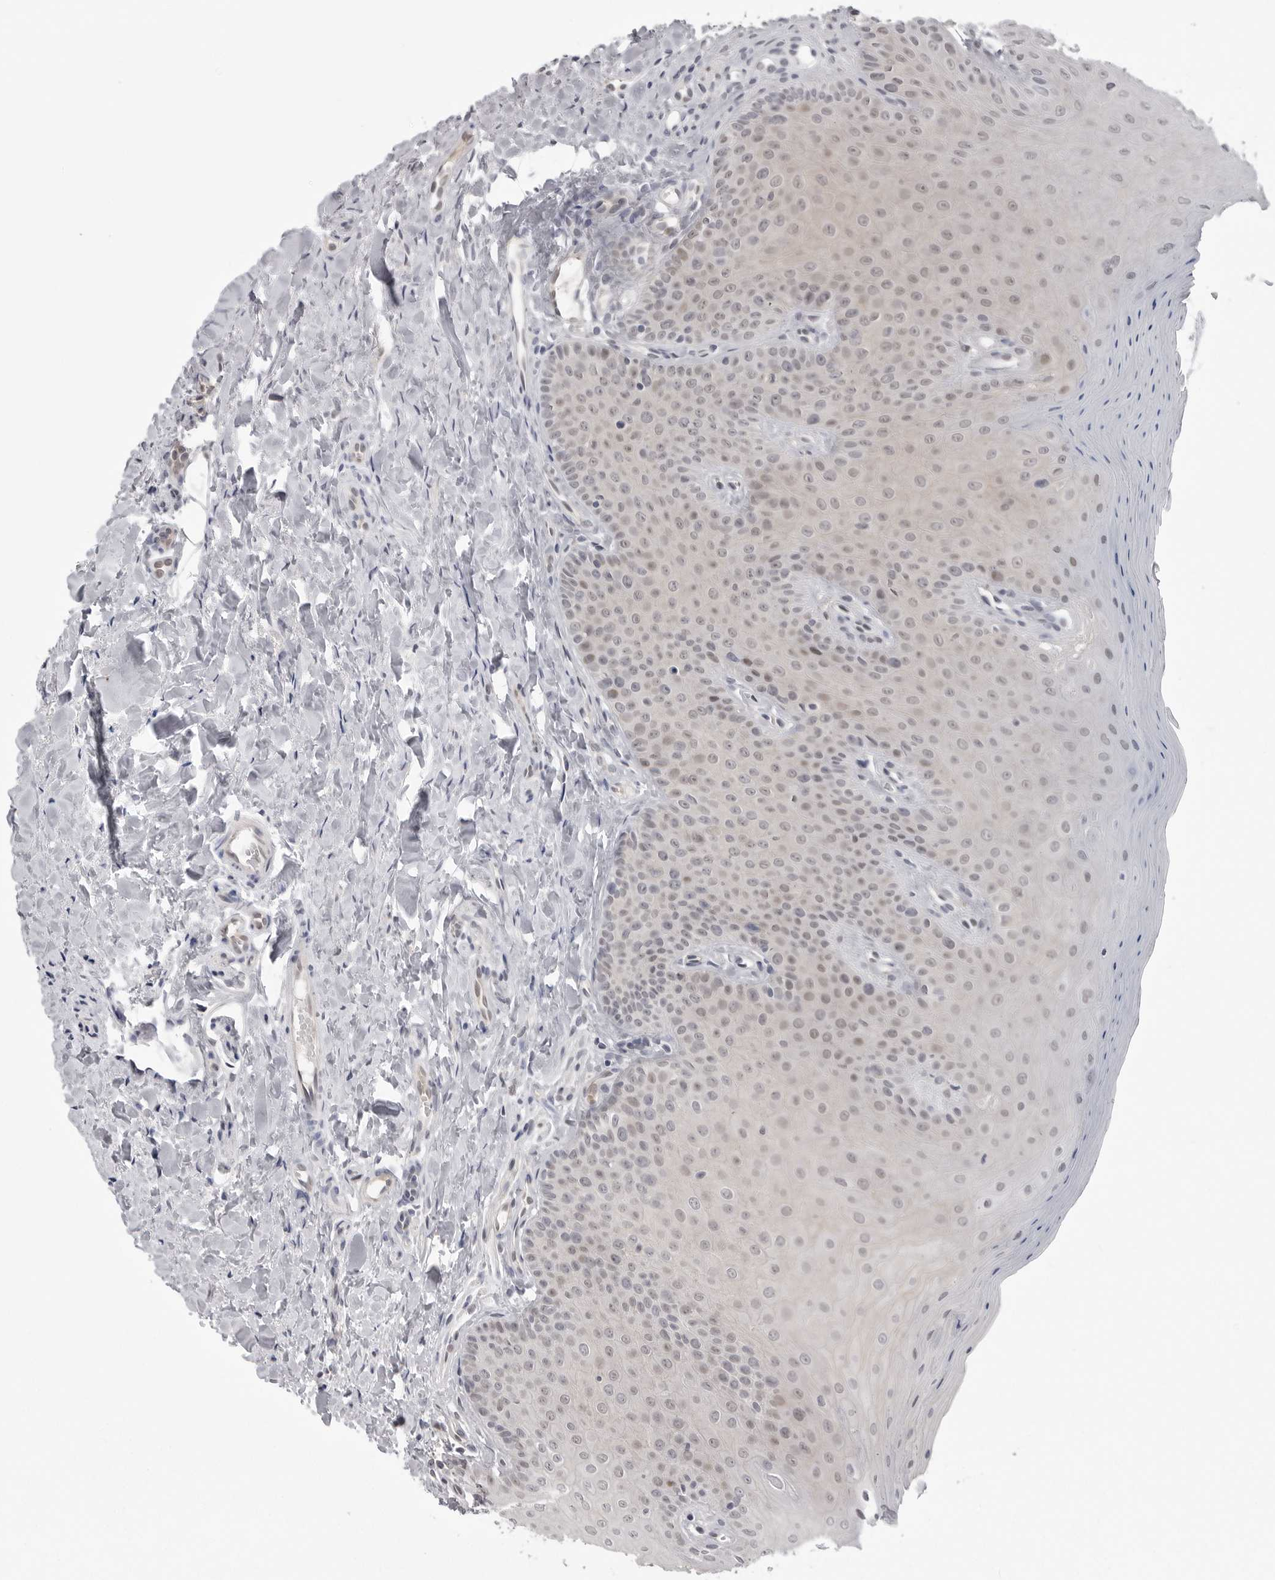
{"staining": {"intensity": "weak", "quantity": "25%-75%", "location": "cytoplasmic/membranous,nuclear"}, "tissue": "oral mucosa", "cell_type": "Squamous epithelial cells", "image_type": "normal", "snomed": [{"axis": "morphology", "description": "Normal tissue, NOS"}, {"axis": "topography", "description": "Oral tissue"}], "caption": "Human oral mucosa stained for a protein (brown) demonstrates weak cytoplasmic/membranous,nuclear positive positivity in about 25%-75% of squamous epithelial cells.", "gene": "PNPO", "patient": {"sex": "female", "age": 31}}